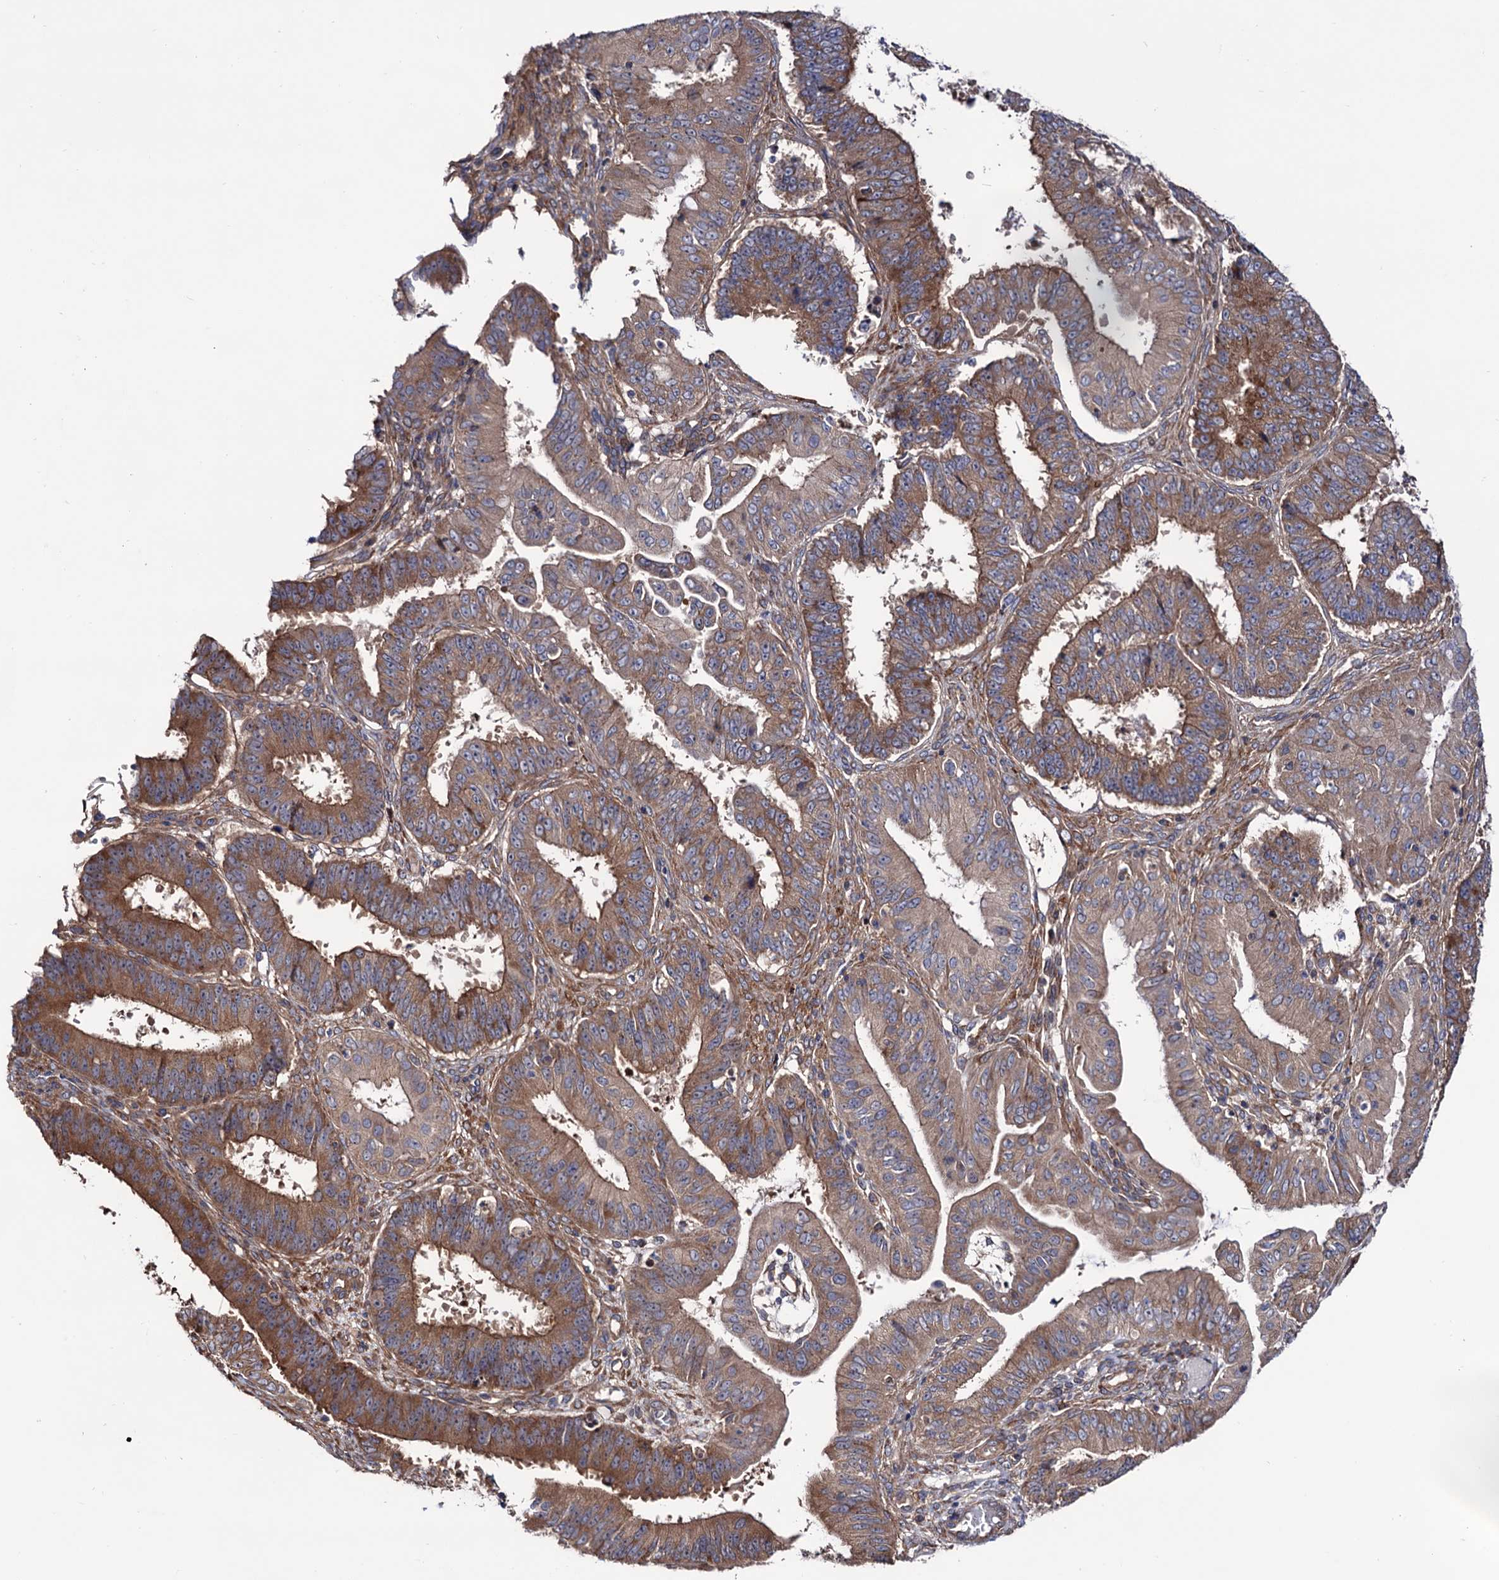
{"staining": {"intensity": "strong", "quantity": ">75%", "location": "cytoplasmic/membranous"}, "tissue": "ovarian cancer", "cell_type": "Tumor cells", "image_type": "cancer", "snomed": [{"axis": "morphology", "description": "Carcinoma, endometroid"}, {"axis": "topography", "description": "Appendix"}, {"axis": "topography", "description": "Ovary"}], "caption": "Immunohistochemistry of human ovarian endometroid carcinoma reveals high levels of strong cytoplasmic/membranous expression in approximately >75% of tumor cells. The staining was performed using DAB (3,3'-diaminobenzidine), with brown indicating positive protein expression. Nuclei are stained blue with hematoxylin.", "gene": "FERMT2", "patient": {"sex": "female", "age": 42}}